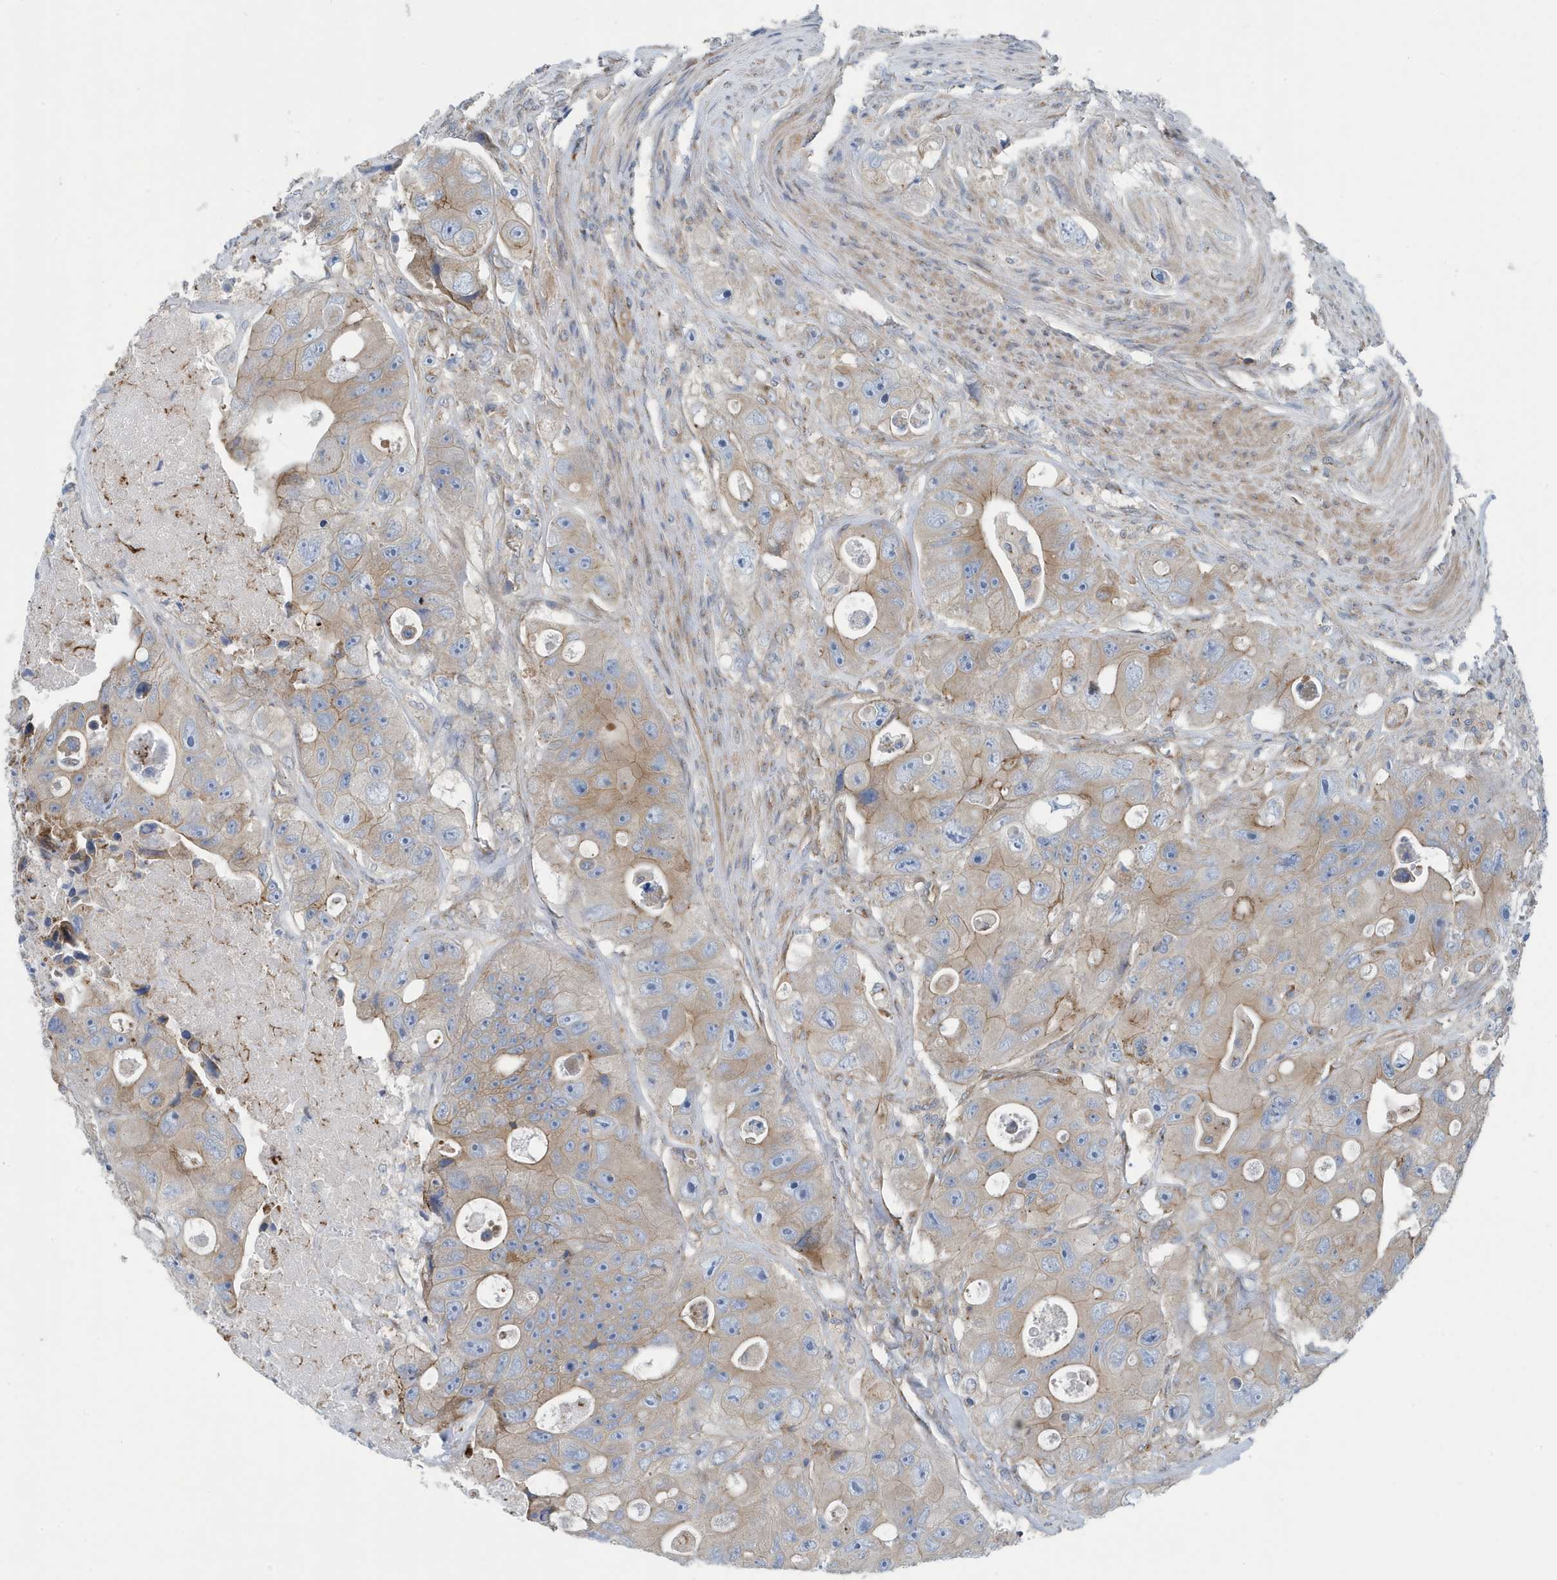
{"staining": {"intensity": "moderate", "quantity": "<25%", "location": "cytoplasmic/membranous"}, "tissue": "colorectal cancer", "cell_type": "Tumor cells", "image_type": "cancer", "snomed": [{"axis": "morphology", "description": "Adenocarcinoma, NOS"}, {"axis": "topography", "description": "Colon"}], "caption": "This is an image of immunohistochemistry (IHC) staining of colorectal cancer (adenocarcinoma), which shows moderate staining in the cytoplasmic/membranous of tumor cells.", "gene": "PPM1M", "patient": {"sex": "female", "age": 46}}